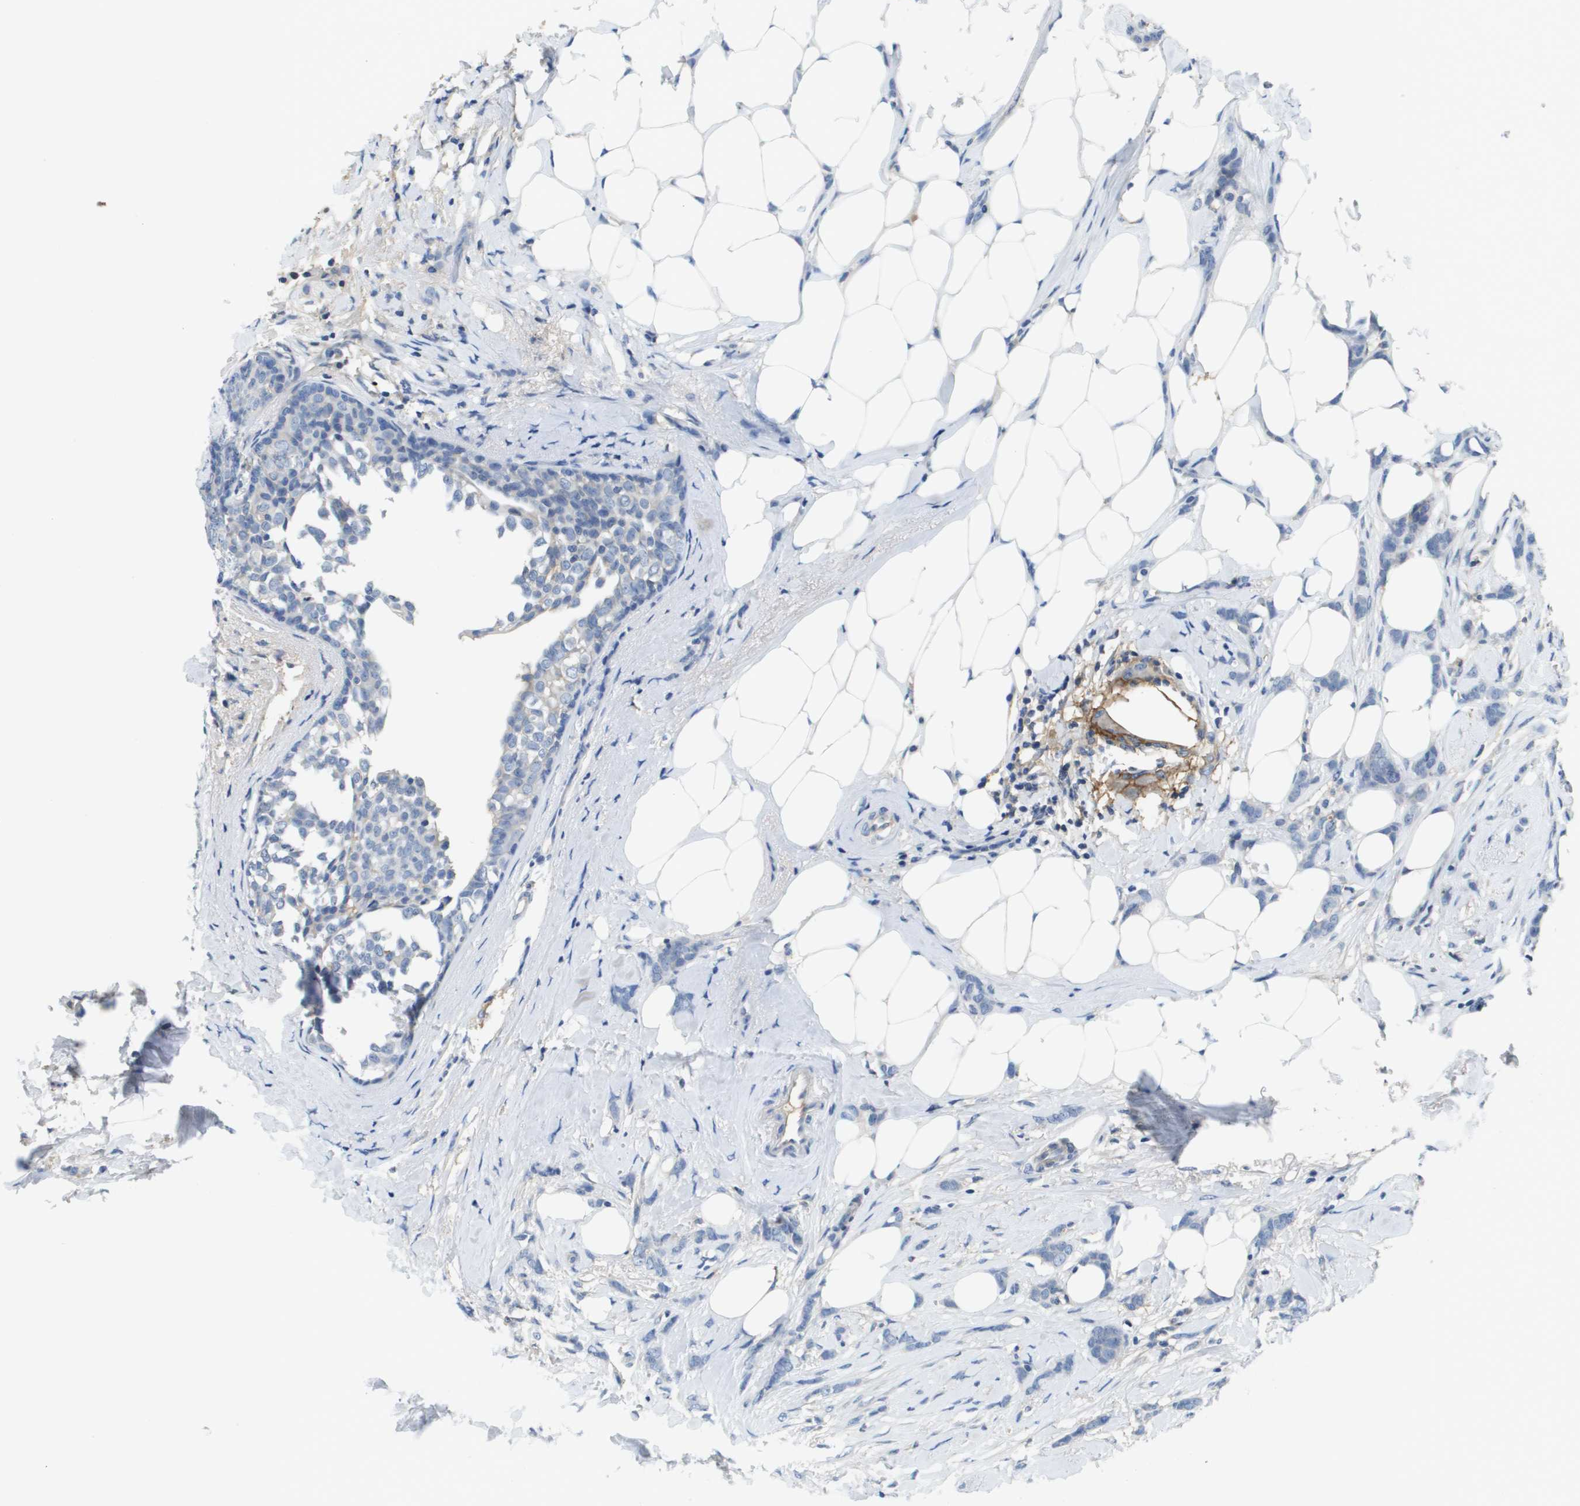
{"staining": {"intensity": "negative", "quantity": "none", "location": "none"}, "tissue": "breast cancer", "cell_type": "Tumor cells", "image_type": "cancer", "snomed": [{"axis": "morphology", "description": "Lobular carcinoma, in situ"}, {"axis": "morphology", "description": "Lobular carcinoma"}, {"axis": "topography", "description": "Breast"}], "caption": "Breast cancer (lobular carcinoma in situ) stained for a protein using immunohistochemistry displays no staining tumor cells.", "gene": "SLC16A3", "patient": {"sex": "female", "age": 41}}